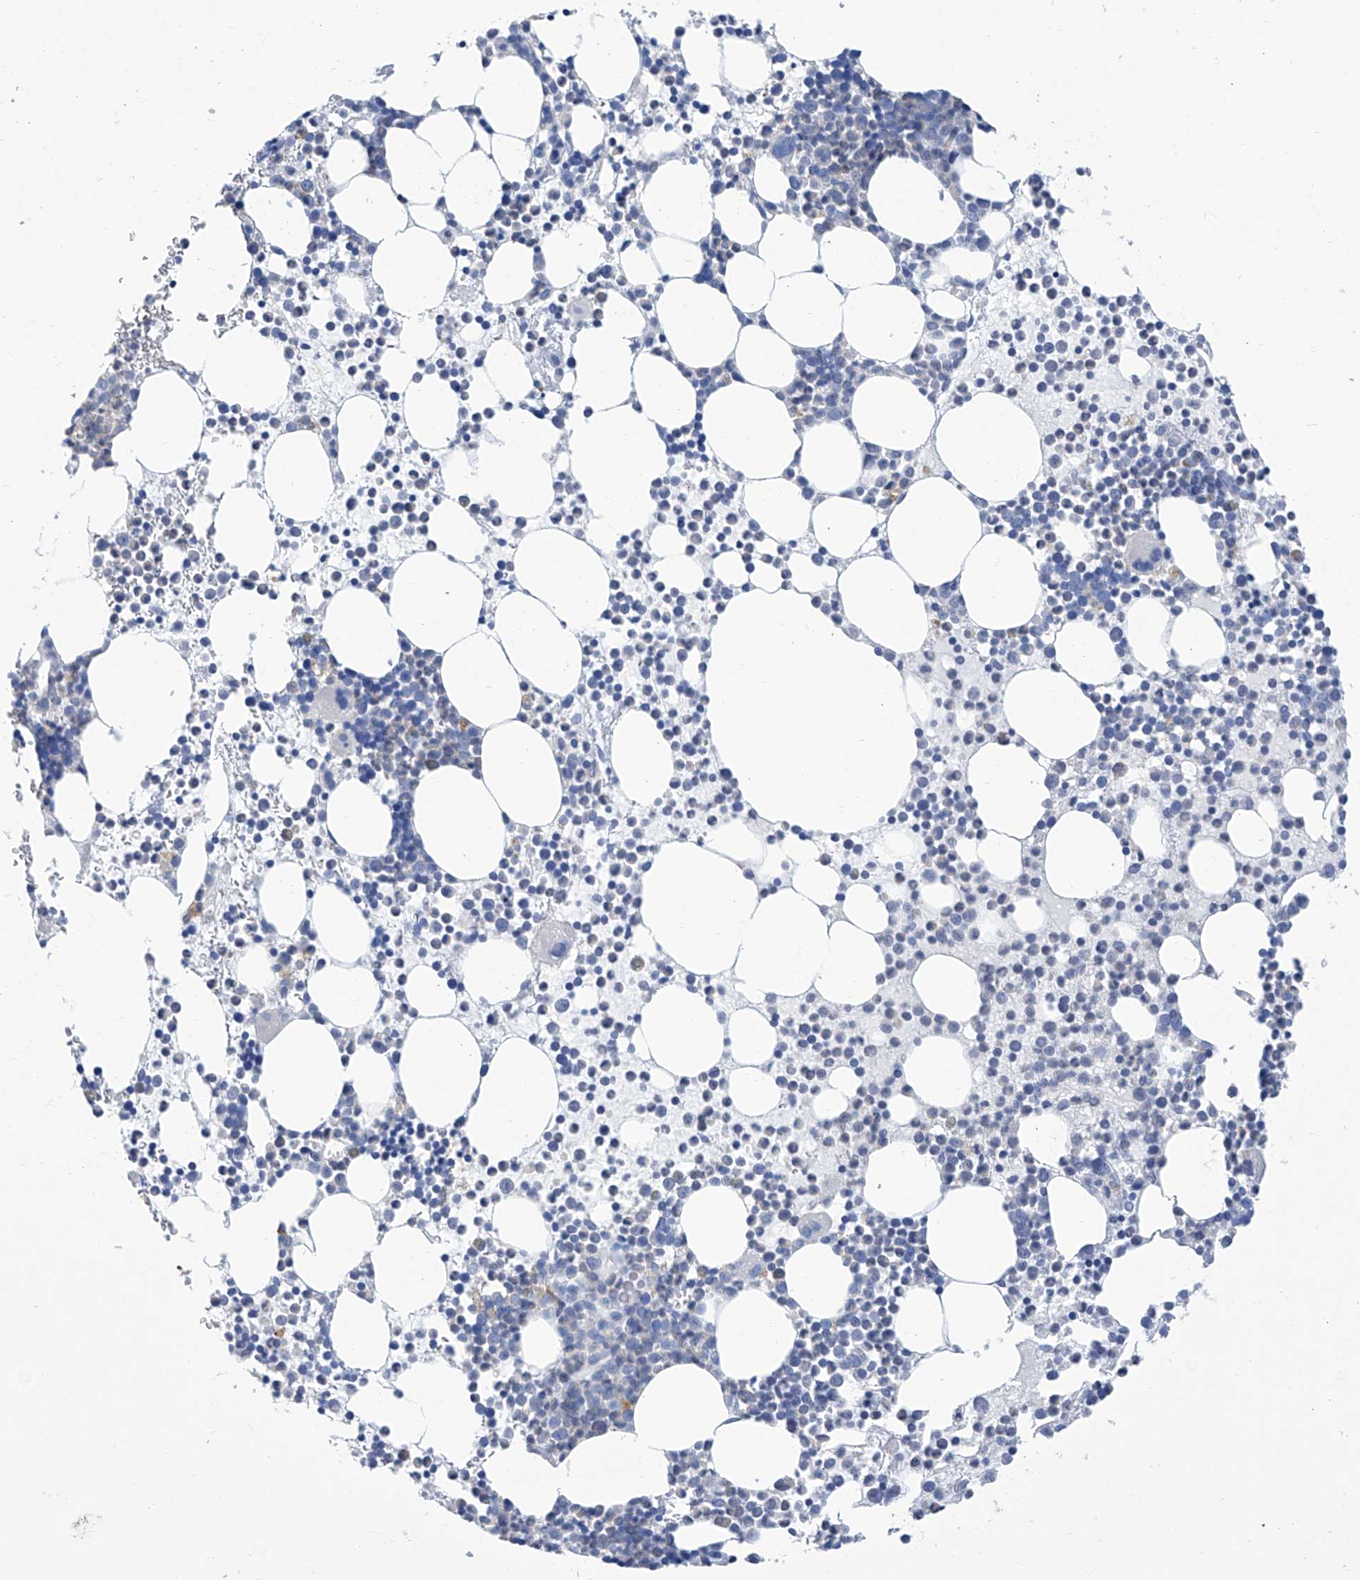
{"staining": {"intensity": "negative", "quantity": "none", "location": "none"}, "tissue": "bone marrow", "cell_type": "Hematopoietic cells", "image_type": "normal", "snomed": [{"axis": "morphology", "description": "Normal tissue, NOS"}, {"axis": "topography", "description": "Bone marrow"}], "caption": "Immunohistochemistry (IHC) of benign bone marrow exhibits no staining in hematopoietic cells. The staining is performed using DAB (3,3'-diaminobenzidine) brown chromogen with nuclei counter-stained in using hematoxylin.", "gene": "IMPA2", "patient": {"sex": "female", "age": 78}}